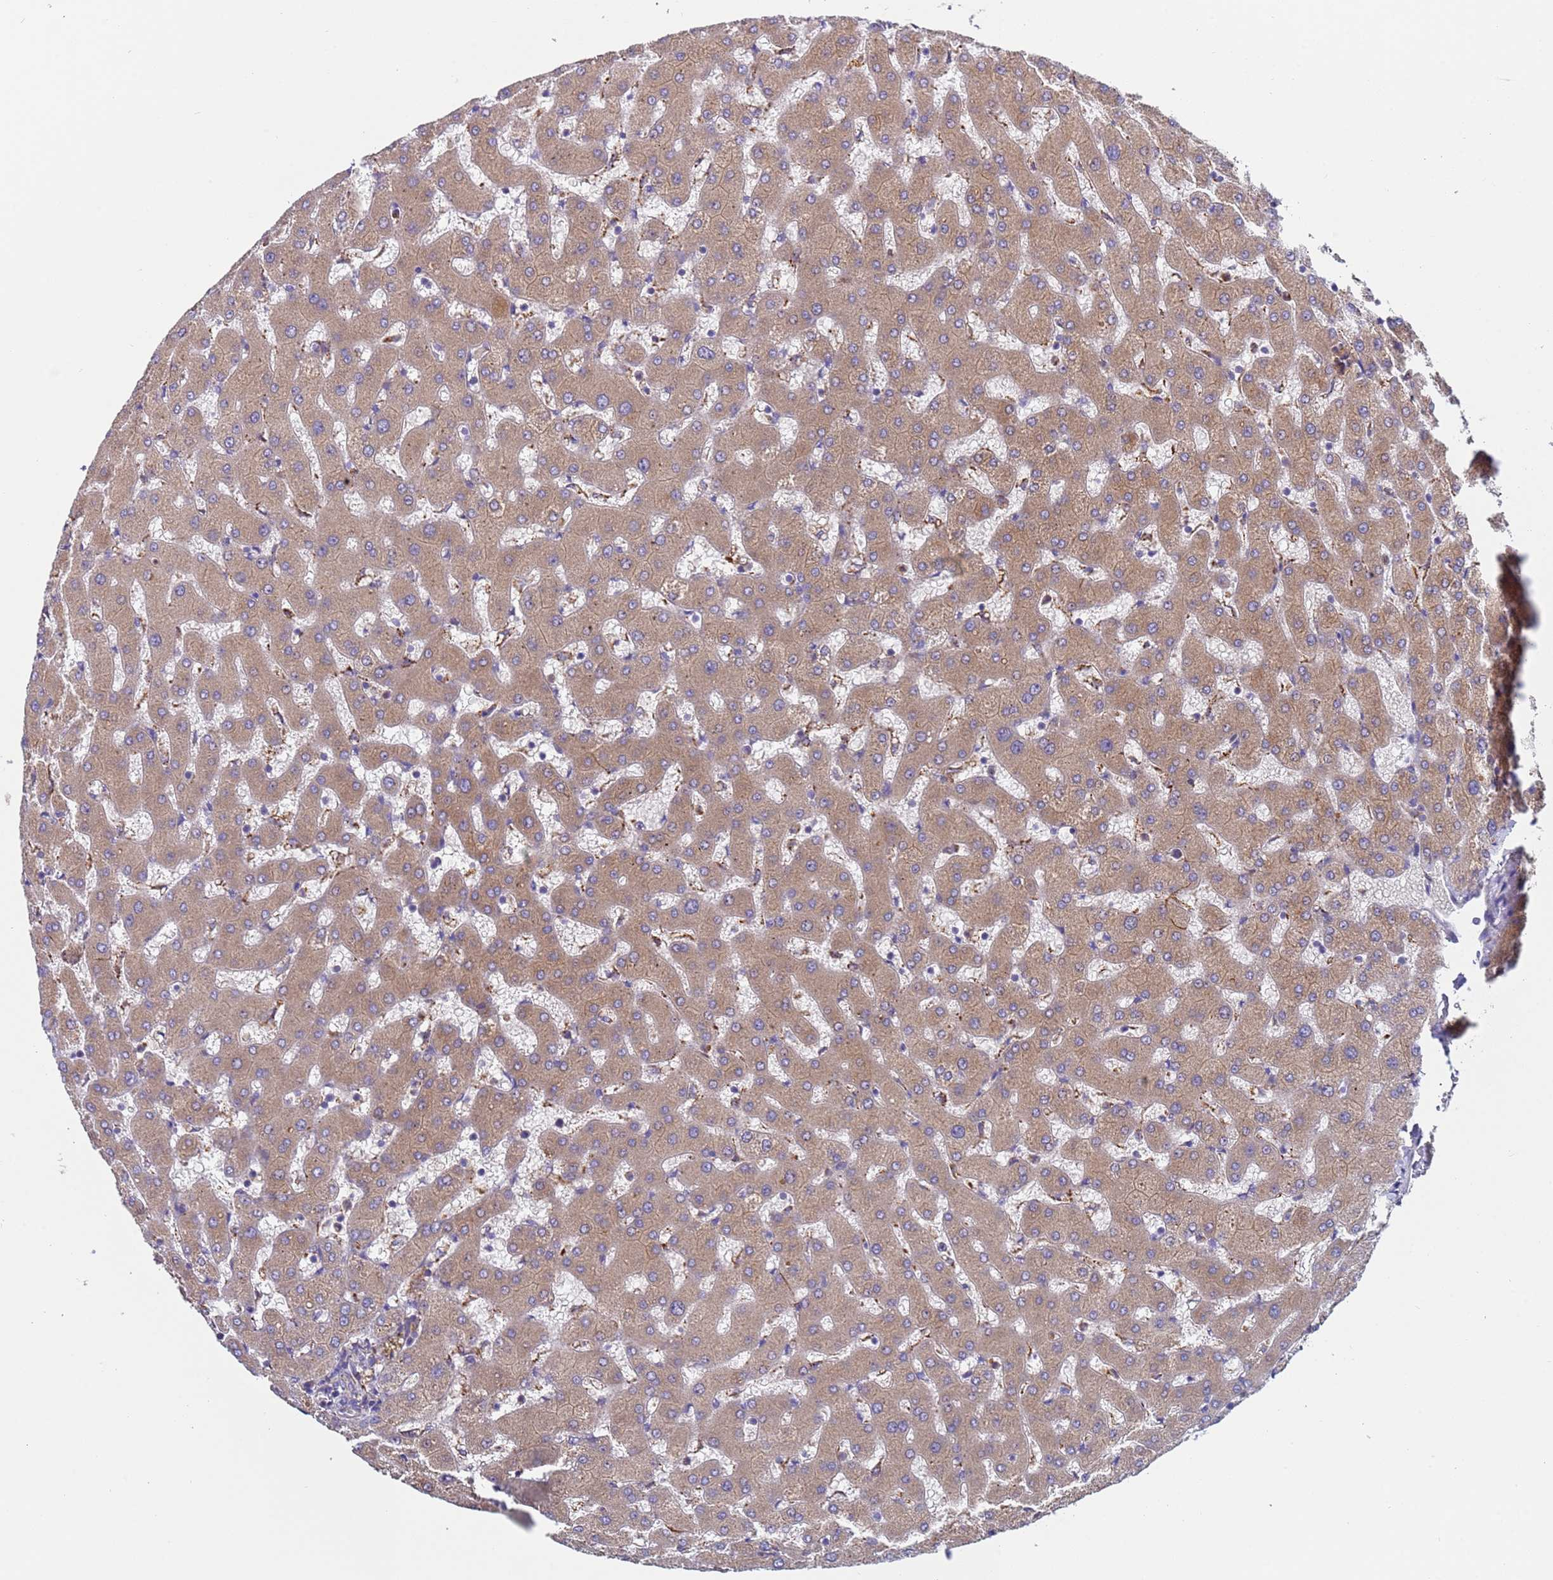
{"staining": {"intensity": "weak", "quantity": "25%-75%", "location": "cytoplasmic/membranous"}, "tissue": "liver", "cell_type": "Cholangiocytes", "image_type": "normal", "snomed": [{"axis": "morphology", "description": "Normal tissue, NOS"}, {"axis": "topography", "description": "Liver"}], "caption": "This micrograph shows benign liver stained with immunohistochemistry (IHC) to label a protein in brown. The cytoplasmic/membranous of cholangiocytes show weak positivity for the protein. Nuclei are counter-stained blue.", "gene": "PAQR7", "patient": {"sex": "female", "age": 63}}